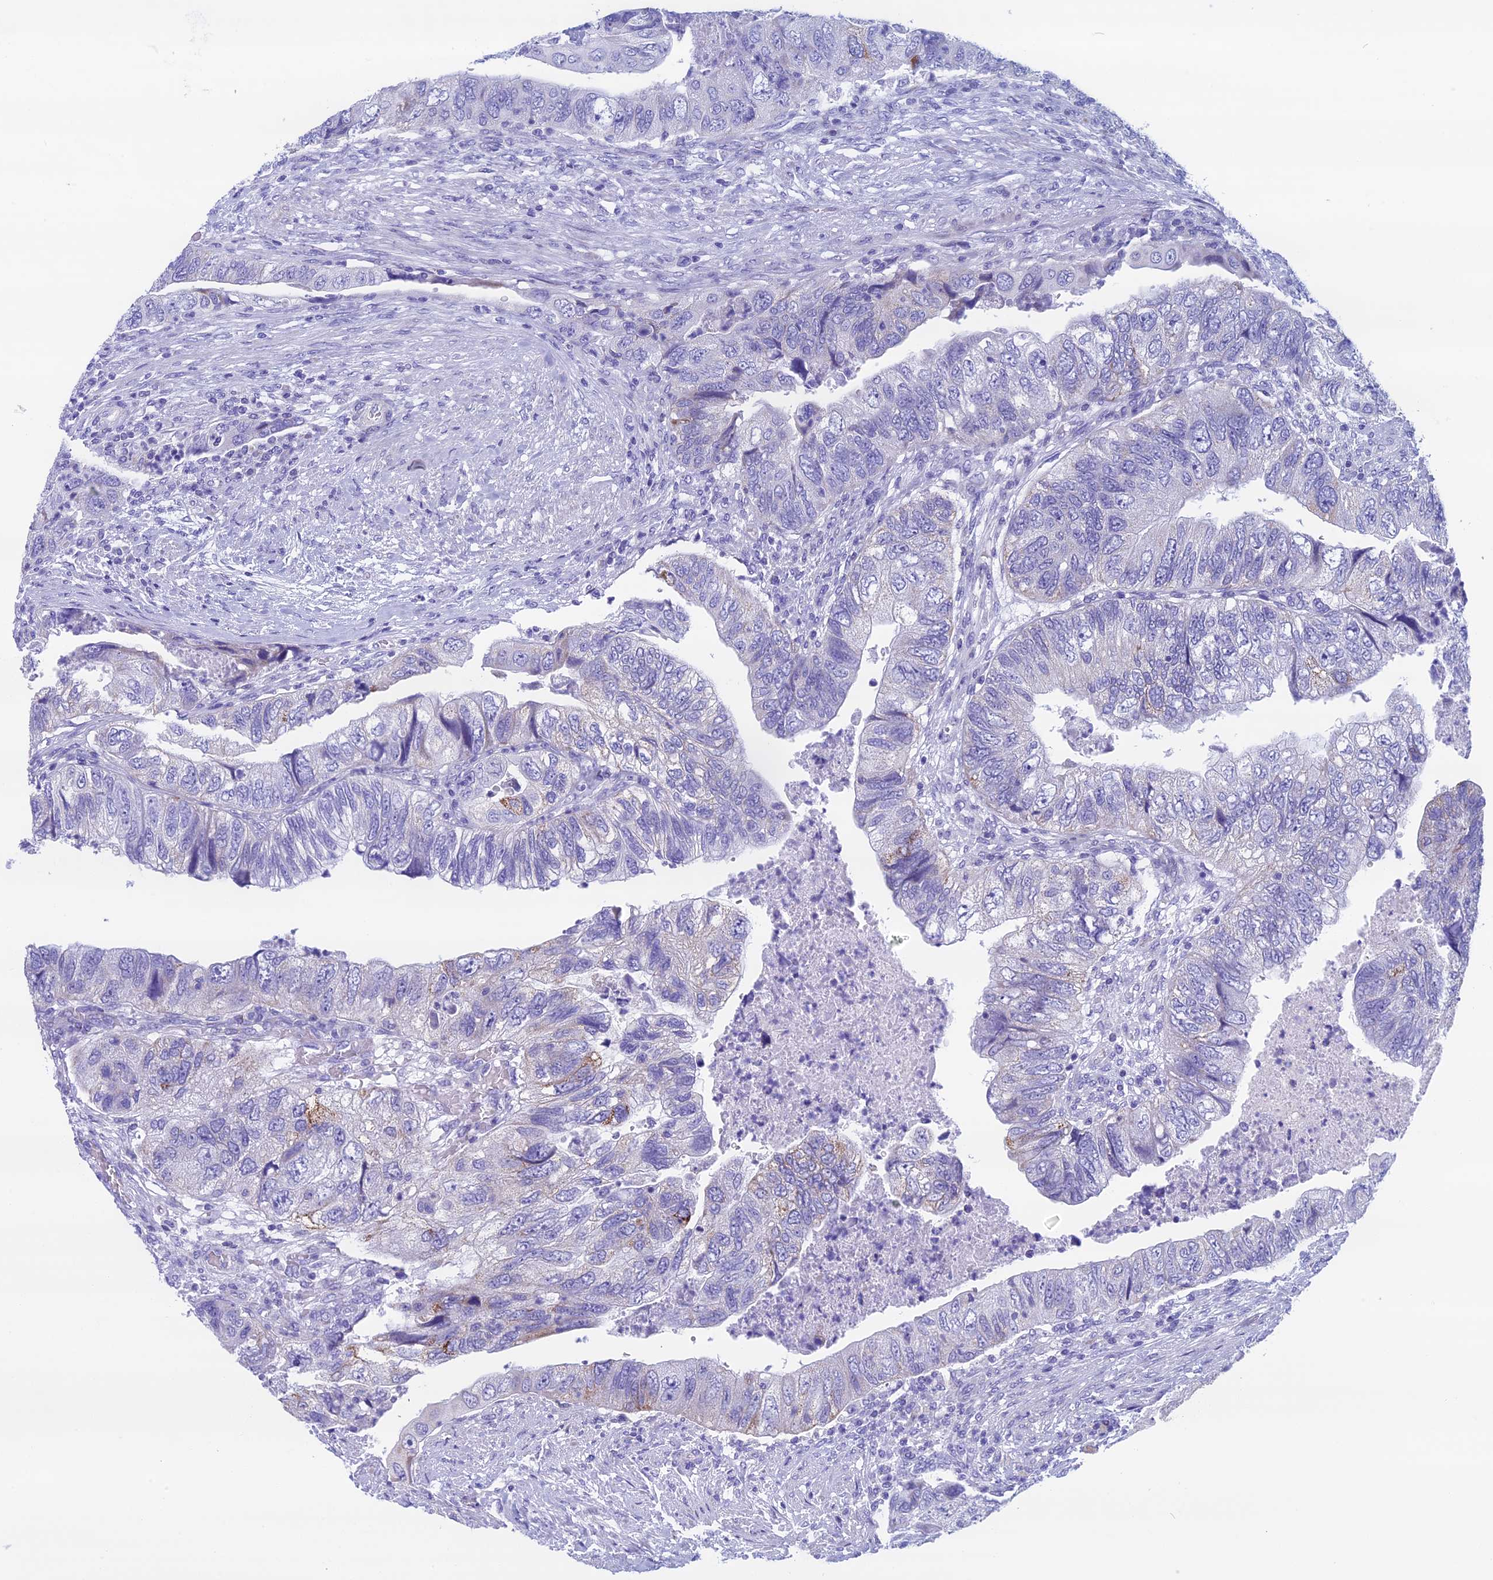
{"staining": {"intensity": "negative", "quantity": "none", "location": "none"}, "tissue": "colorectal cancer", "cell_type": "Tumor cells", "image_type": "cancer", "snomed": [{"axis": "morphology", "description": "Adenocarcinoma, NOS"}, {"axis": "topography", "description": "Rectum"}], "caption": "Tumor cells show no significant protein expression in adenocarcinoma (colorectal).", "gene": "ZNF563", "patient": {"sex": "male", "age": 63}}